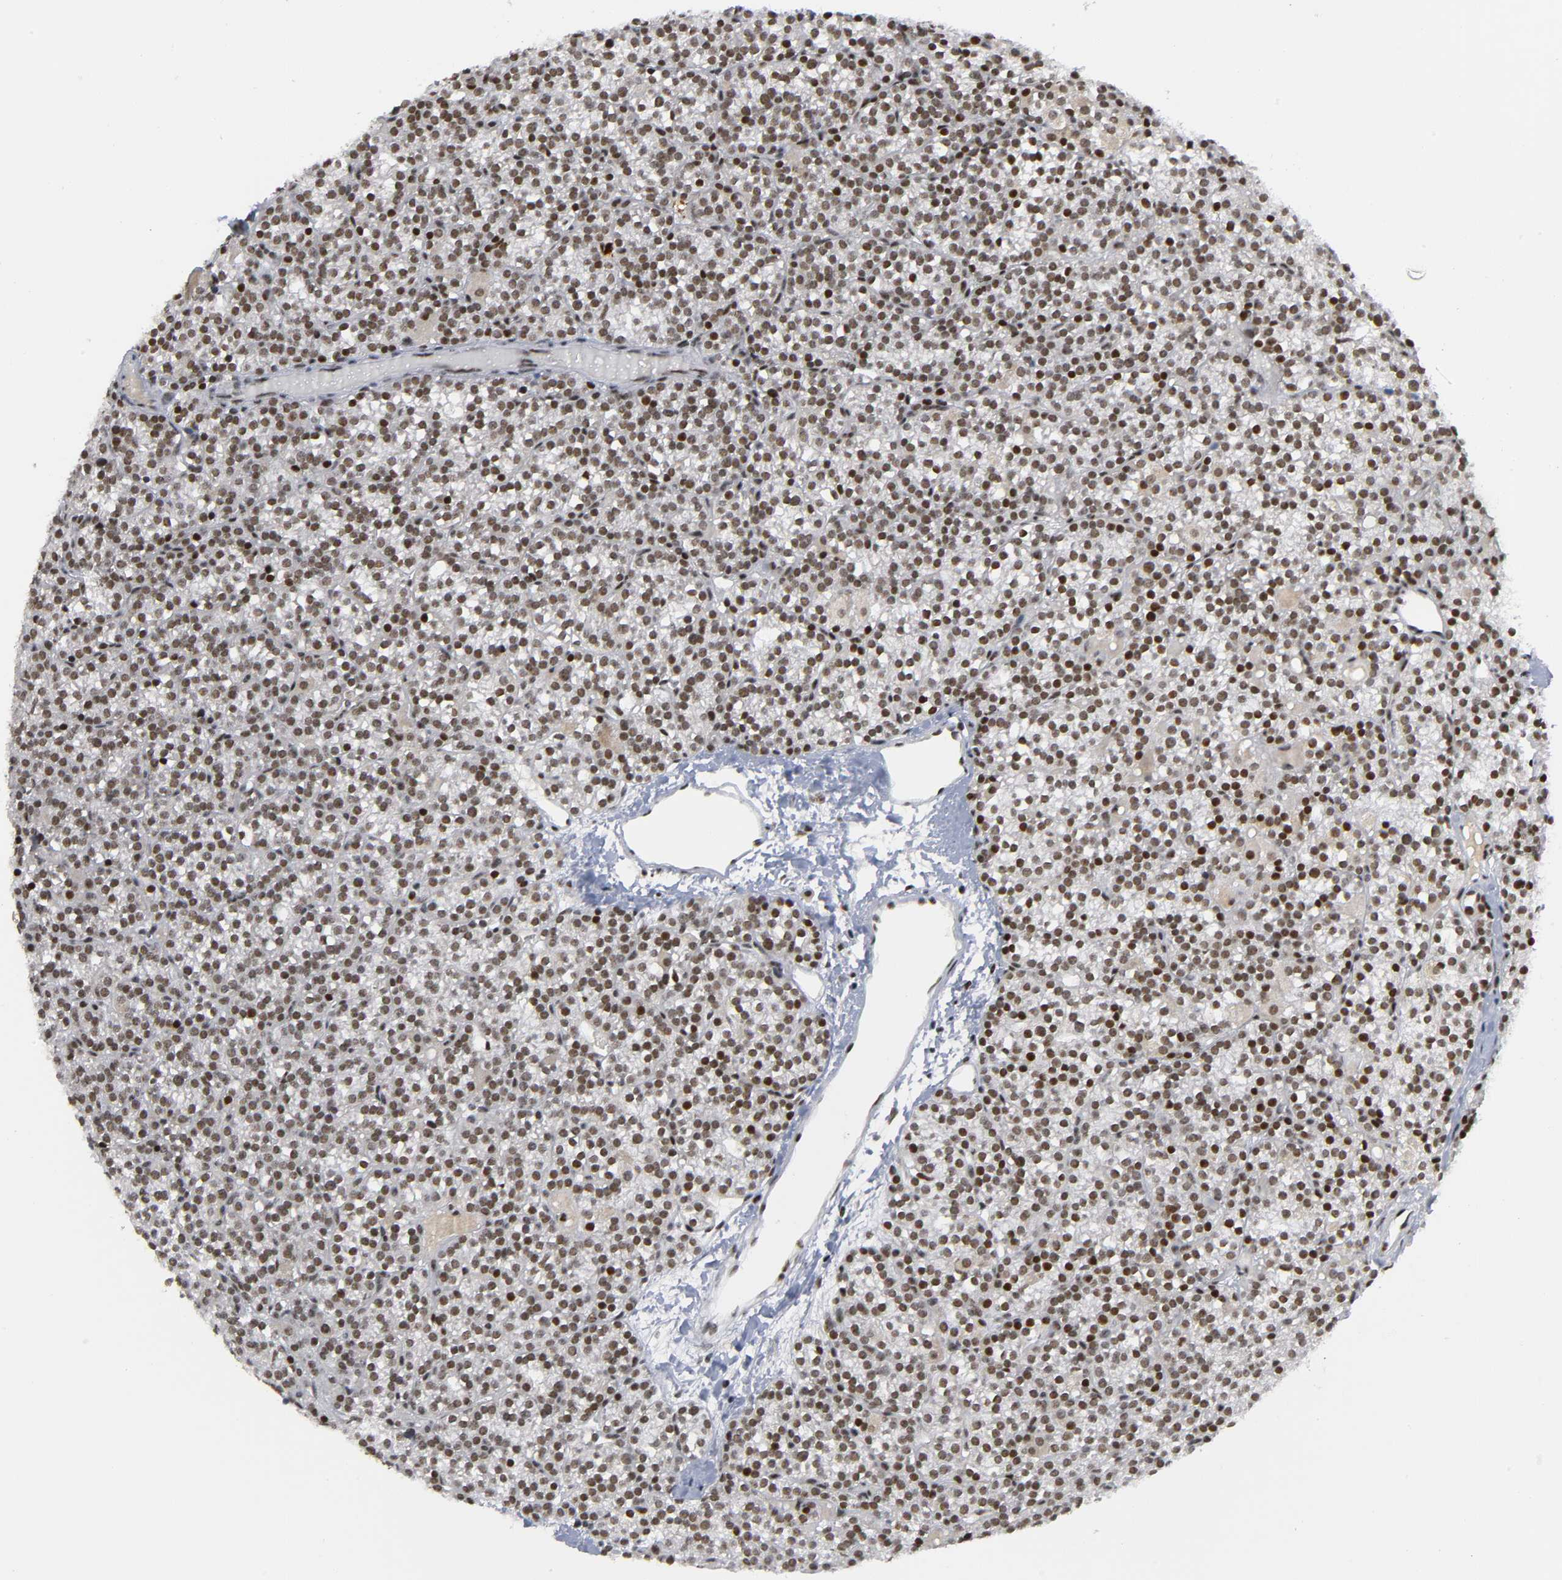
{"staining": {"intensity": "moderate", "quantity": ">75%", "location": "nuclear"}, "tissue": "parathyroid gland", "cell_type": "Glandular cells", "image_type": "normal", "snomed": [{"axis": "morphology", "description": "Normal tissue, NOS"}, {"axis": "topography", "description": "Parathyroid gland"}], "caption": "Immunohistochemistry (IHC) micrograph of benign parathyroid gland stained for a protein (brown), which displays medium levels of moderate nuclear staining in approximately >75% of glandular cells.", "gene": "CREBBP", "patient": {"sex": "female", "age": 50}}